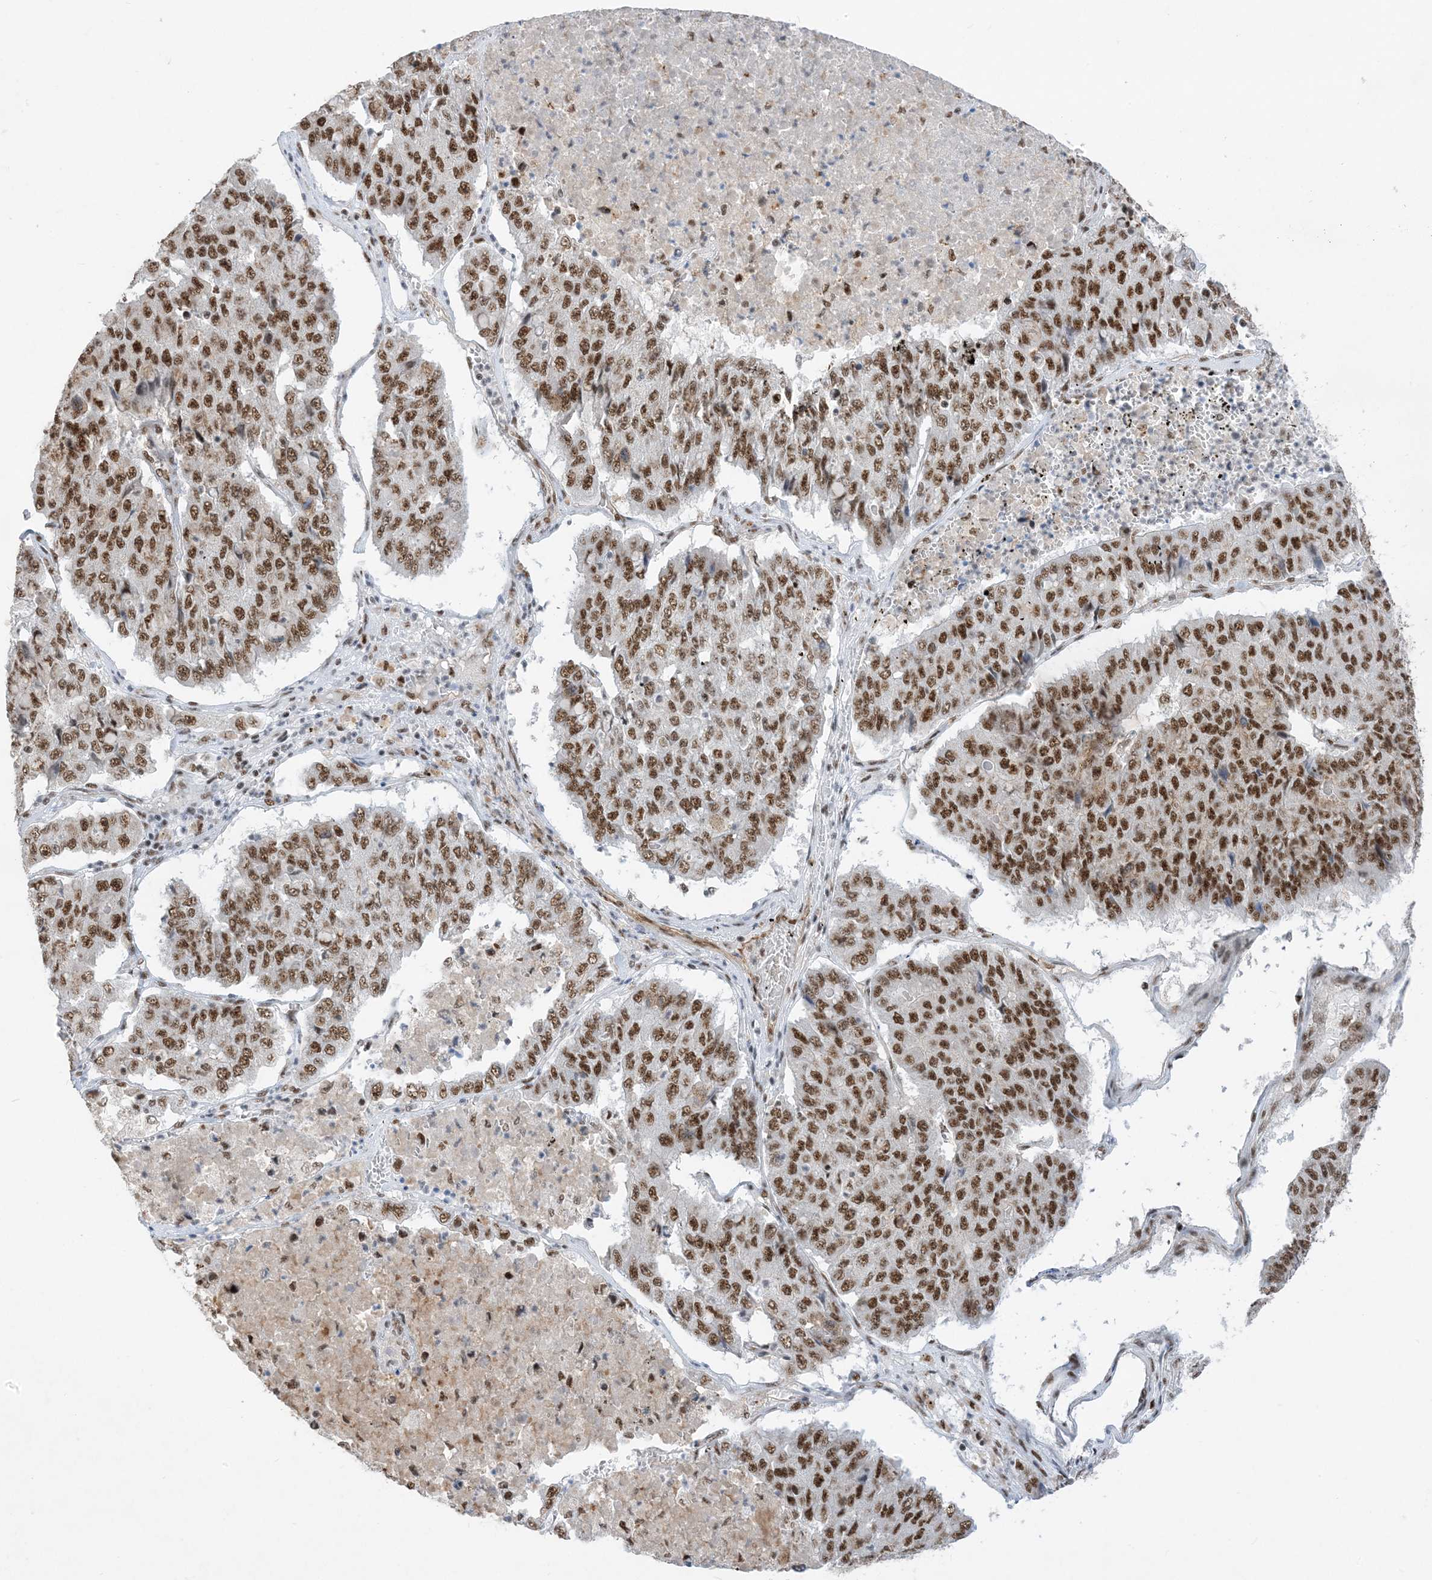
{"staining": {"intensity": "strong", "quantity": ">75%", "location": "nuclear"}, "tissue": "pancreatic cancer", "cell_type": "Tumor cells", "image_type": "cancer", "snomed": [{"axis": "morphology", "description": "Adenocarcinoma, NOS"}, {"axis": "topography", "description": "Pancreas"}], "caption": "Strong nuclear positivity for a protein is present in approximately >75% of tumor cells of pancreatic cancer using immunohistochemistry (IHC).", "gene": "SF3A3", "patient": {"sex": "male", "age": 50}}